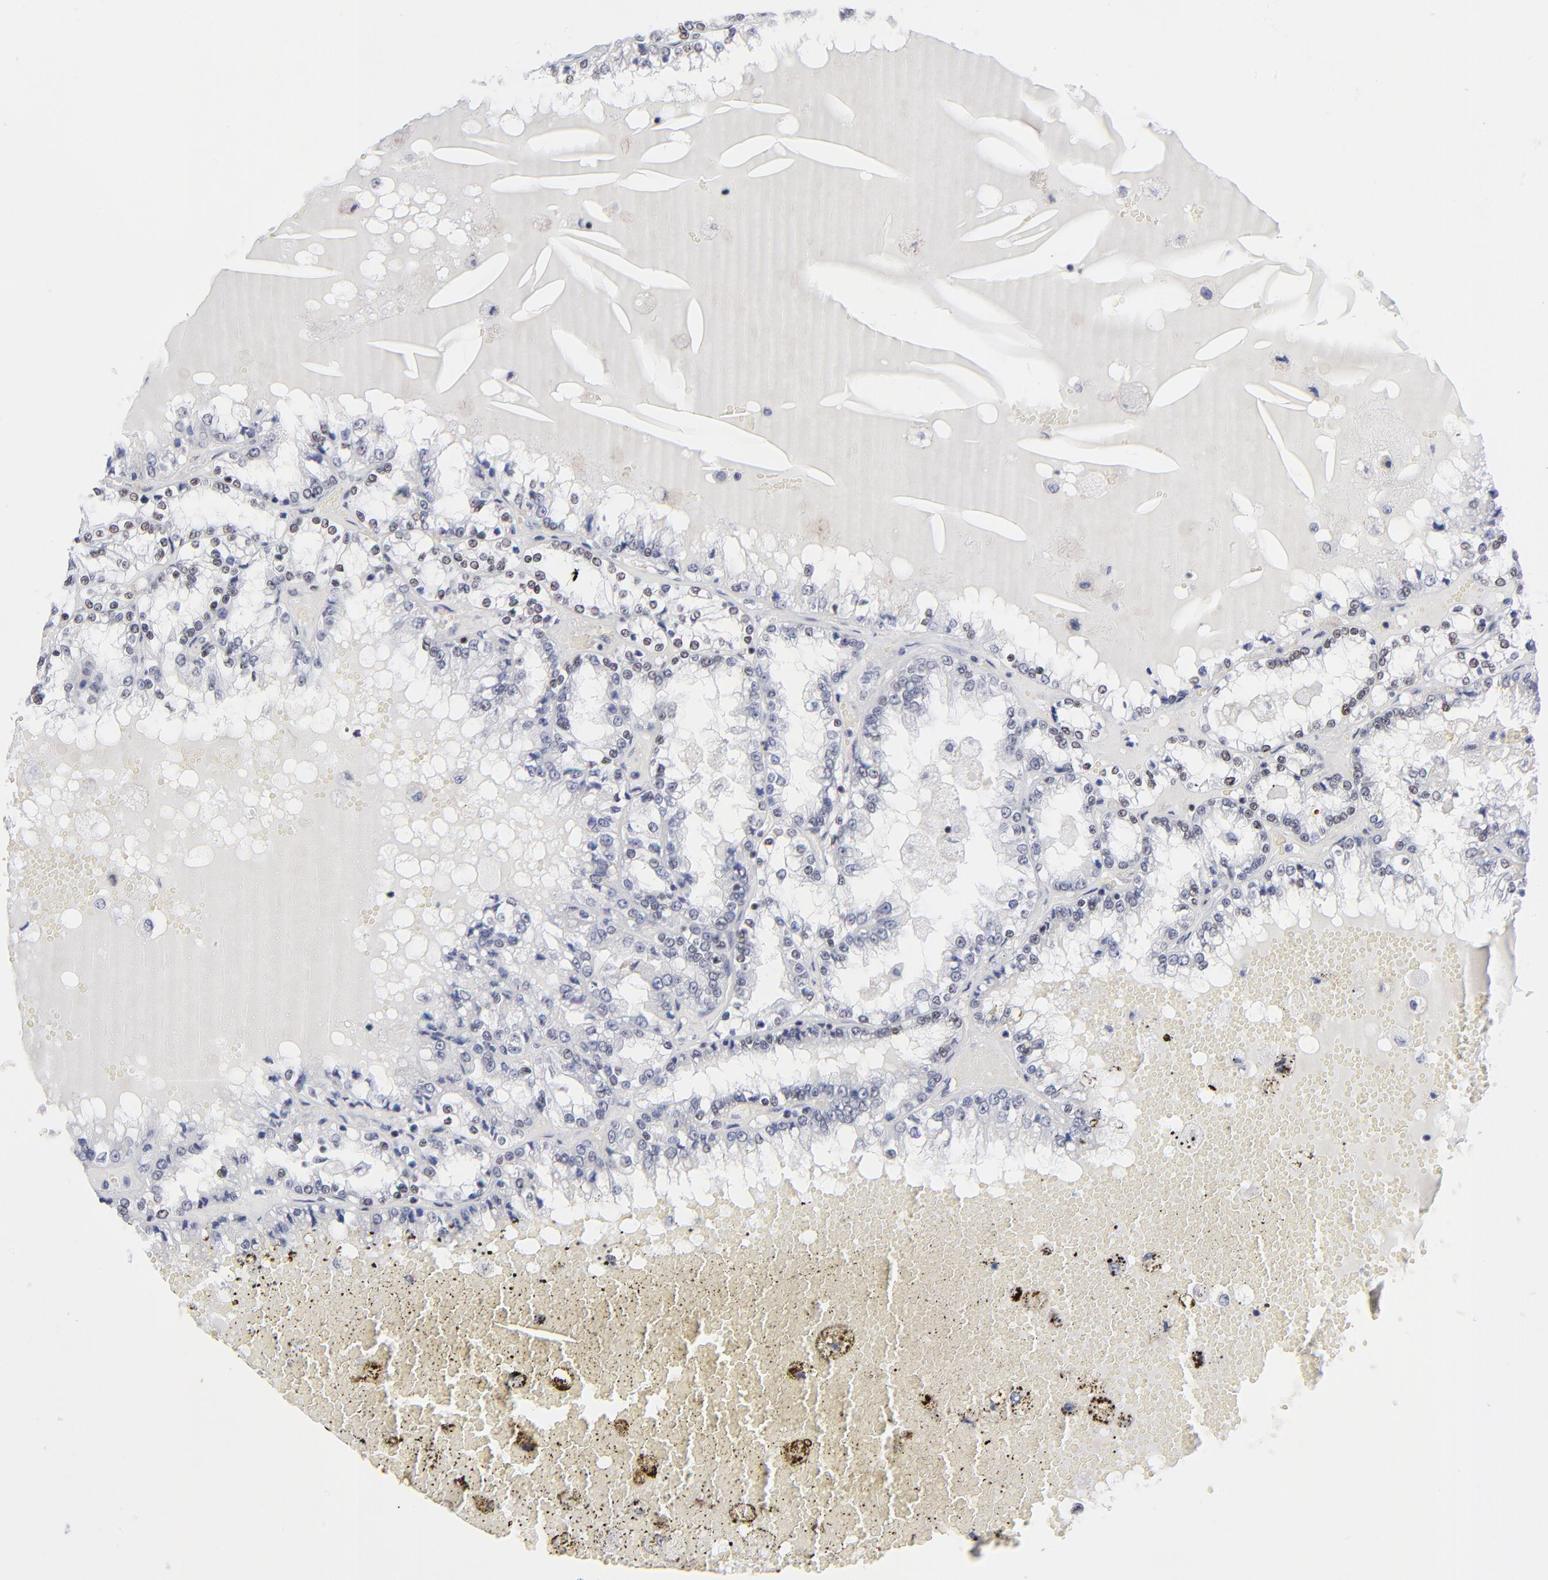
{"staining": {"intensity": "weak", "quantity": "<25%", "location": "nuclear"}, "tissue": "renal cancer", "cell_type": "Tumor cells", "image_type": "cancer", "snomed": [{"axis": "morphology", "description": "Adenocarcinoma, NOS"}, {"axis": "topography", "description": "Kidney"}], "caption": "Renal adenocarcinoma was stained to show a protein in brown. There is no significant staining in tumor cells.", "gene": "SP2", "patient": {"sex": "female", "age": 56}}